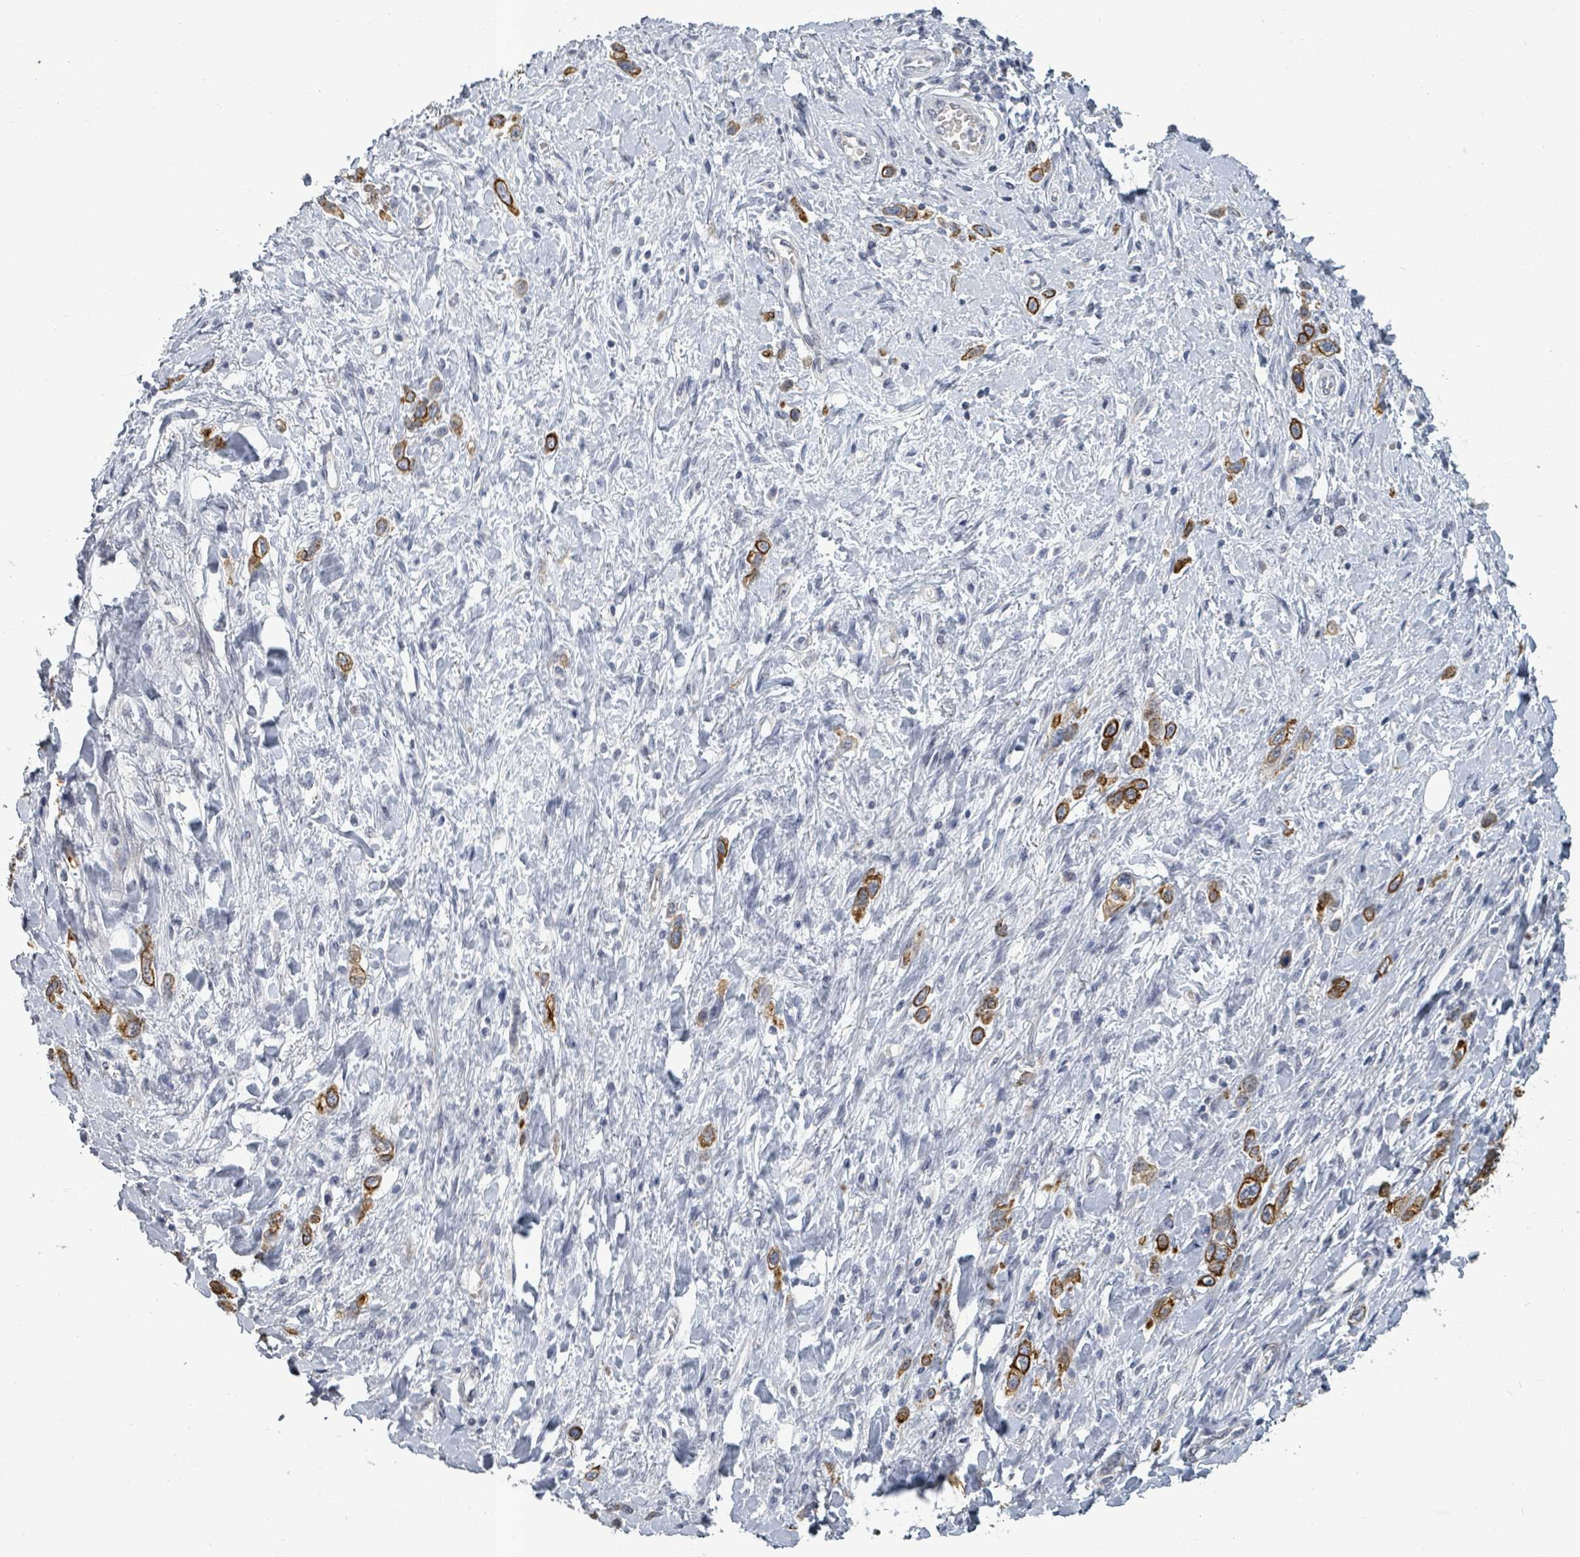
{"staining": {"intensity": "strong", "quantity": ">75%", "location": "cytoplasmic/membranous"}, "tissue": "stomach cancer", "cell_type": "Tumor cells", "image_type": "cancer", "snomed": [{"axis": "morphology", "description": "Adenocarcinoma, NOS"}, {"axis": "topography", "description": "Stomach"}], "caption": "Stomach adenocarcinoma stained with a protein marker shows strong staining in tumor cells.", "gene": "PTPN20", "patient": {"sex": "female", "age": 65}}